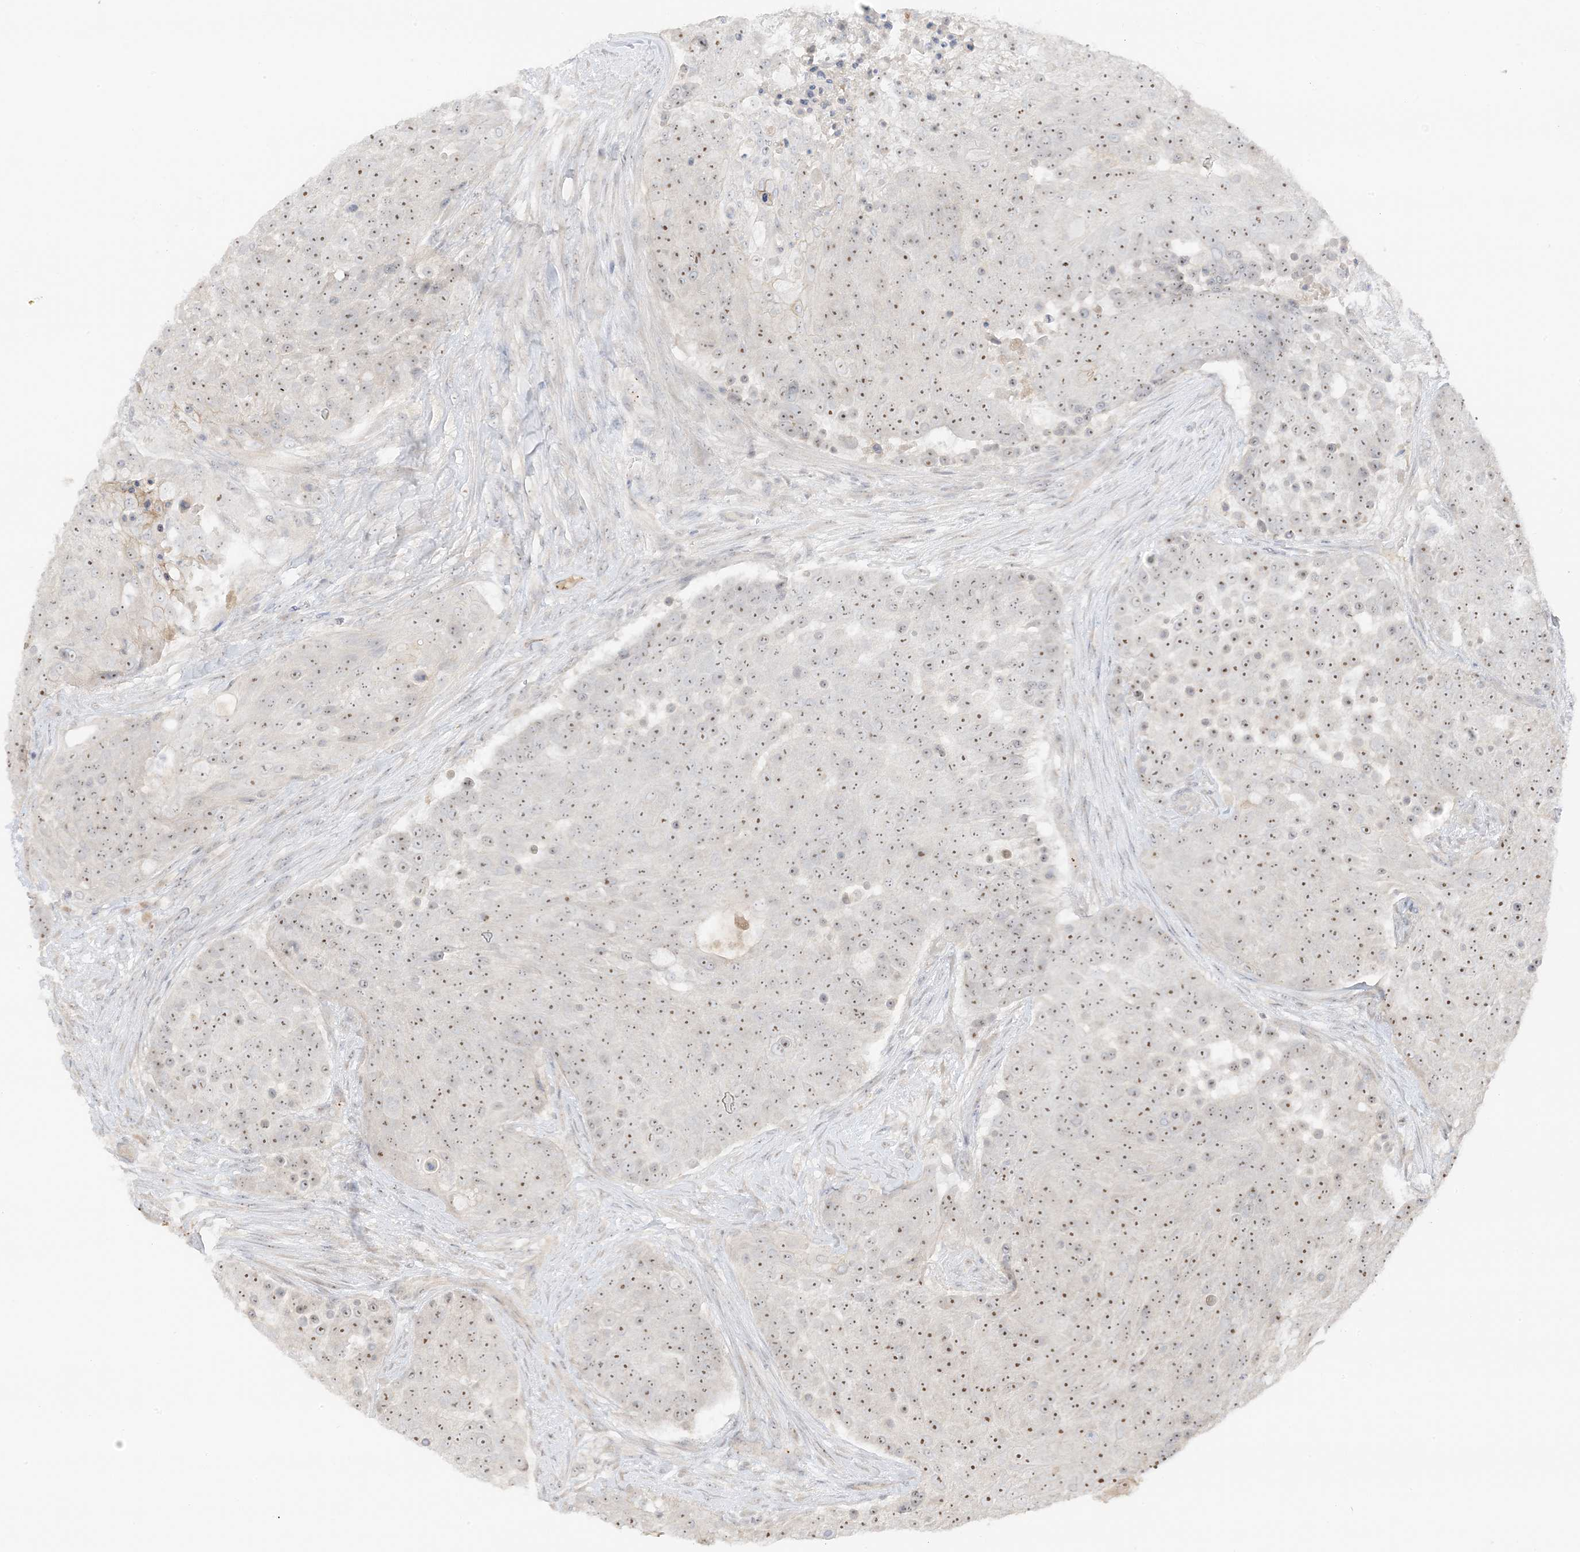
{"staining": {"intensity": "moderate", "quantity": ">75%", "location": "nuclear"}, "tissue": "urothelial cancer", "cell_type": "Tumor cells", "image_type": "cancer", "snomed": [{"axis": "morphology", "description": "Urothelial carcinoma, High grade"}, {"axis": "topography", "description": "Urinary bladder"}], "caption": "Urothelial cancer stained for a protein (brown) reveals moderate nuclear positive expression in approximately >75% of tumor cells.", "gene": "ETAA1", "patient": {"sex": "female", "age": 63}}